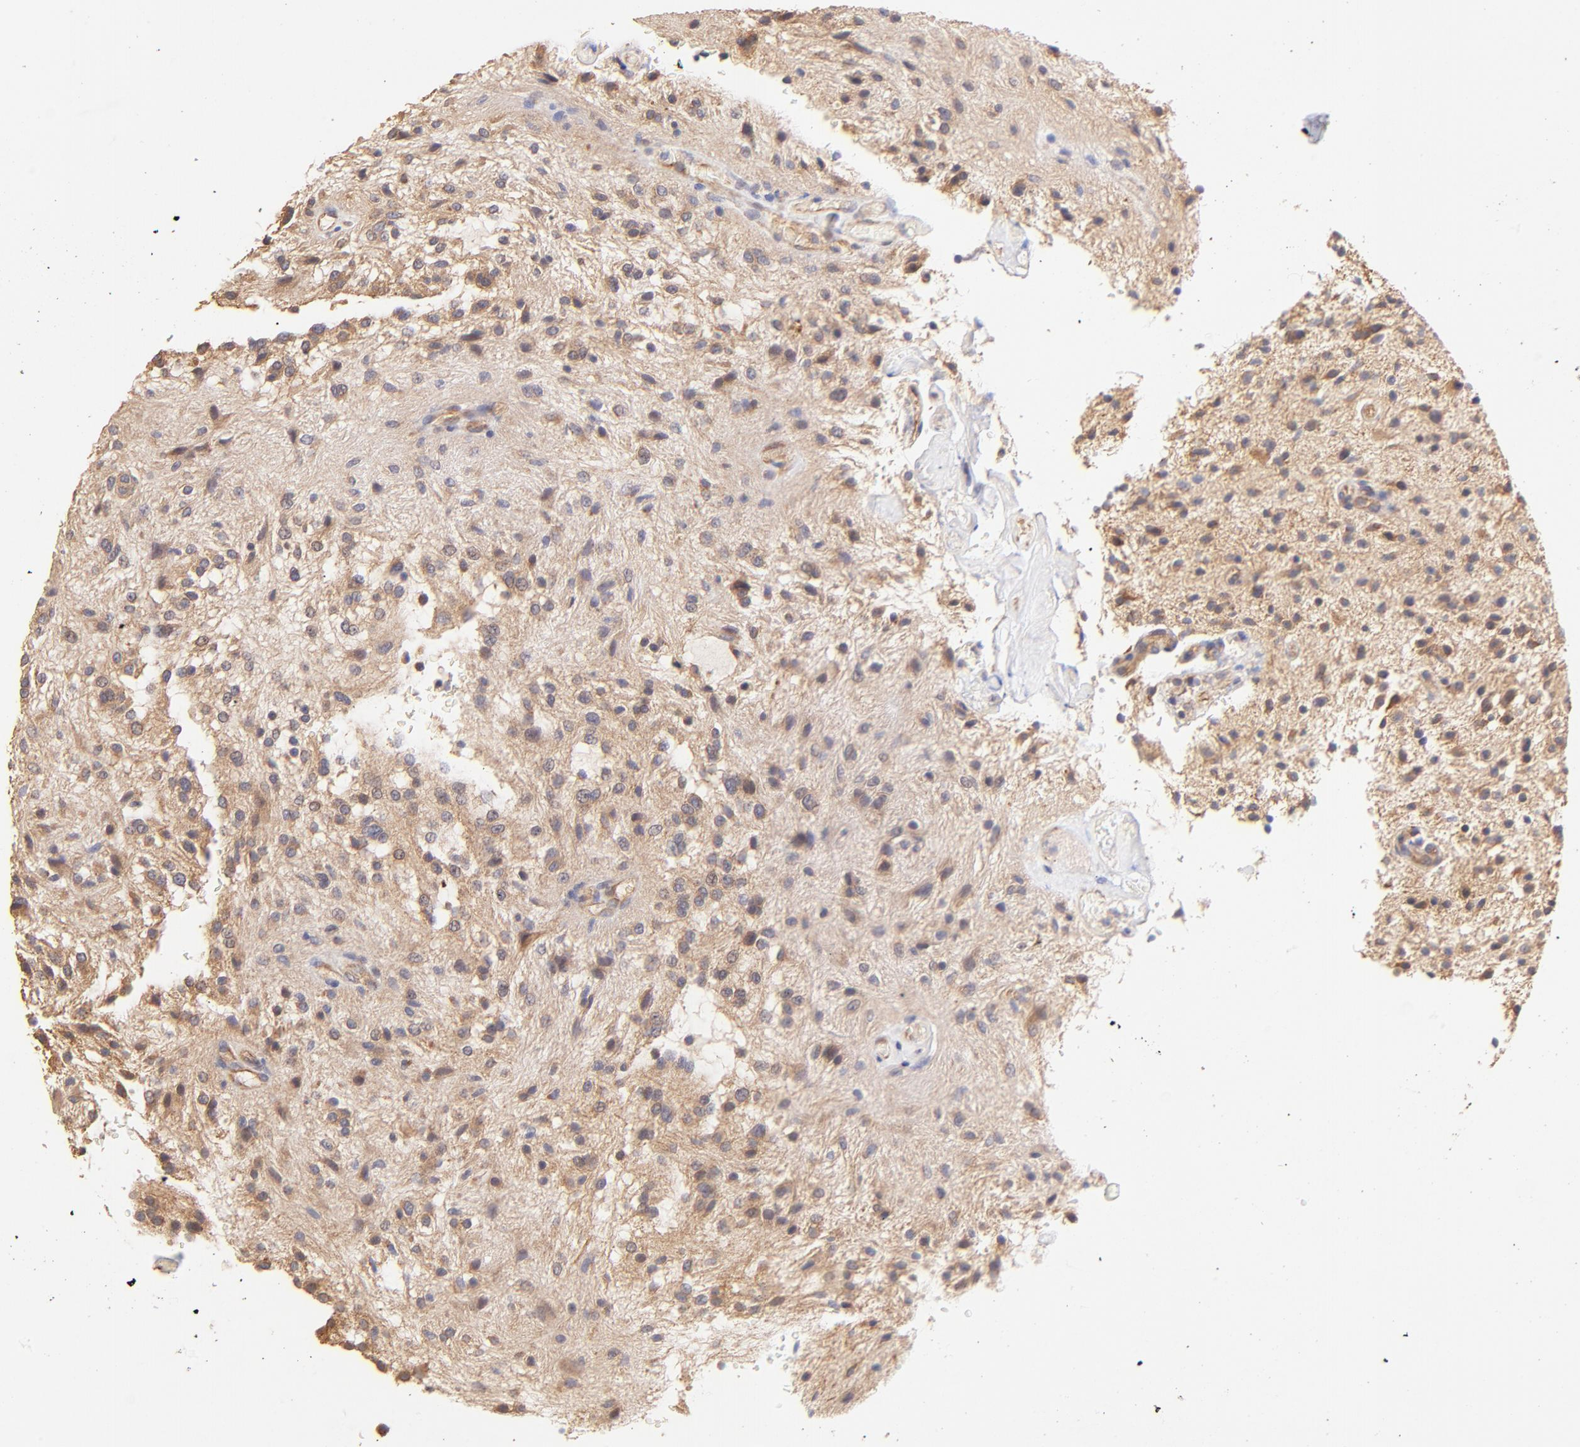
{"staining": {"intensity": "moderate", "quantity": ">75%", "location": "cytoplasmic/membranous"}, "tissue": "glioma", "cell_type": "Tumor cells", "image_type": "cancer", "snomed": [{"axis": "morphology", "description": "Glioma, malignant, NOS"}, {"axis": "topography", "description": "Cerebellum"}], "caption": "The micrograph demonstrates immunohistochemical staining of glioma. There is moderate cytoplasmic/membranous staining is seen in approximately >75% of tumor cells.", "gene": "TNFAIP3", "patient": {"sex": "female", "age": 10}}